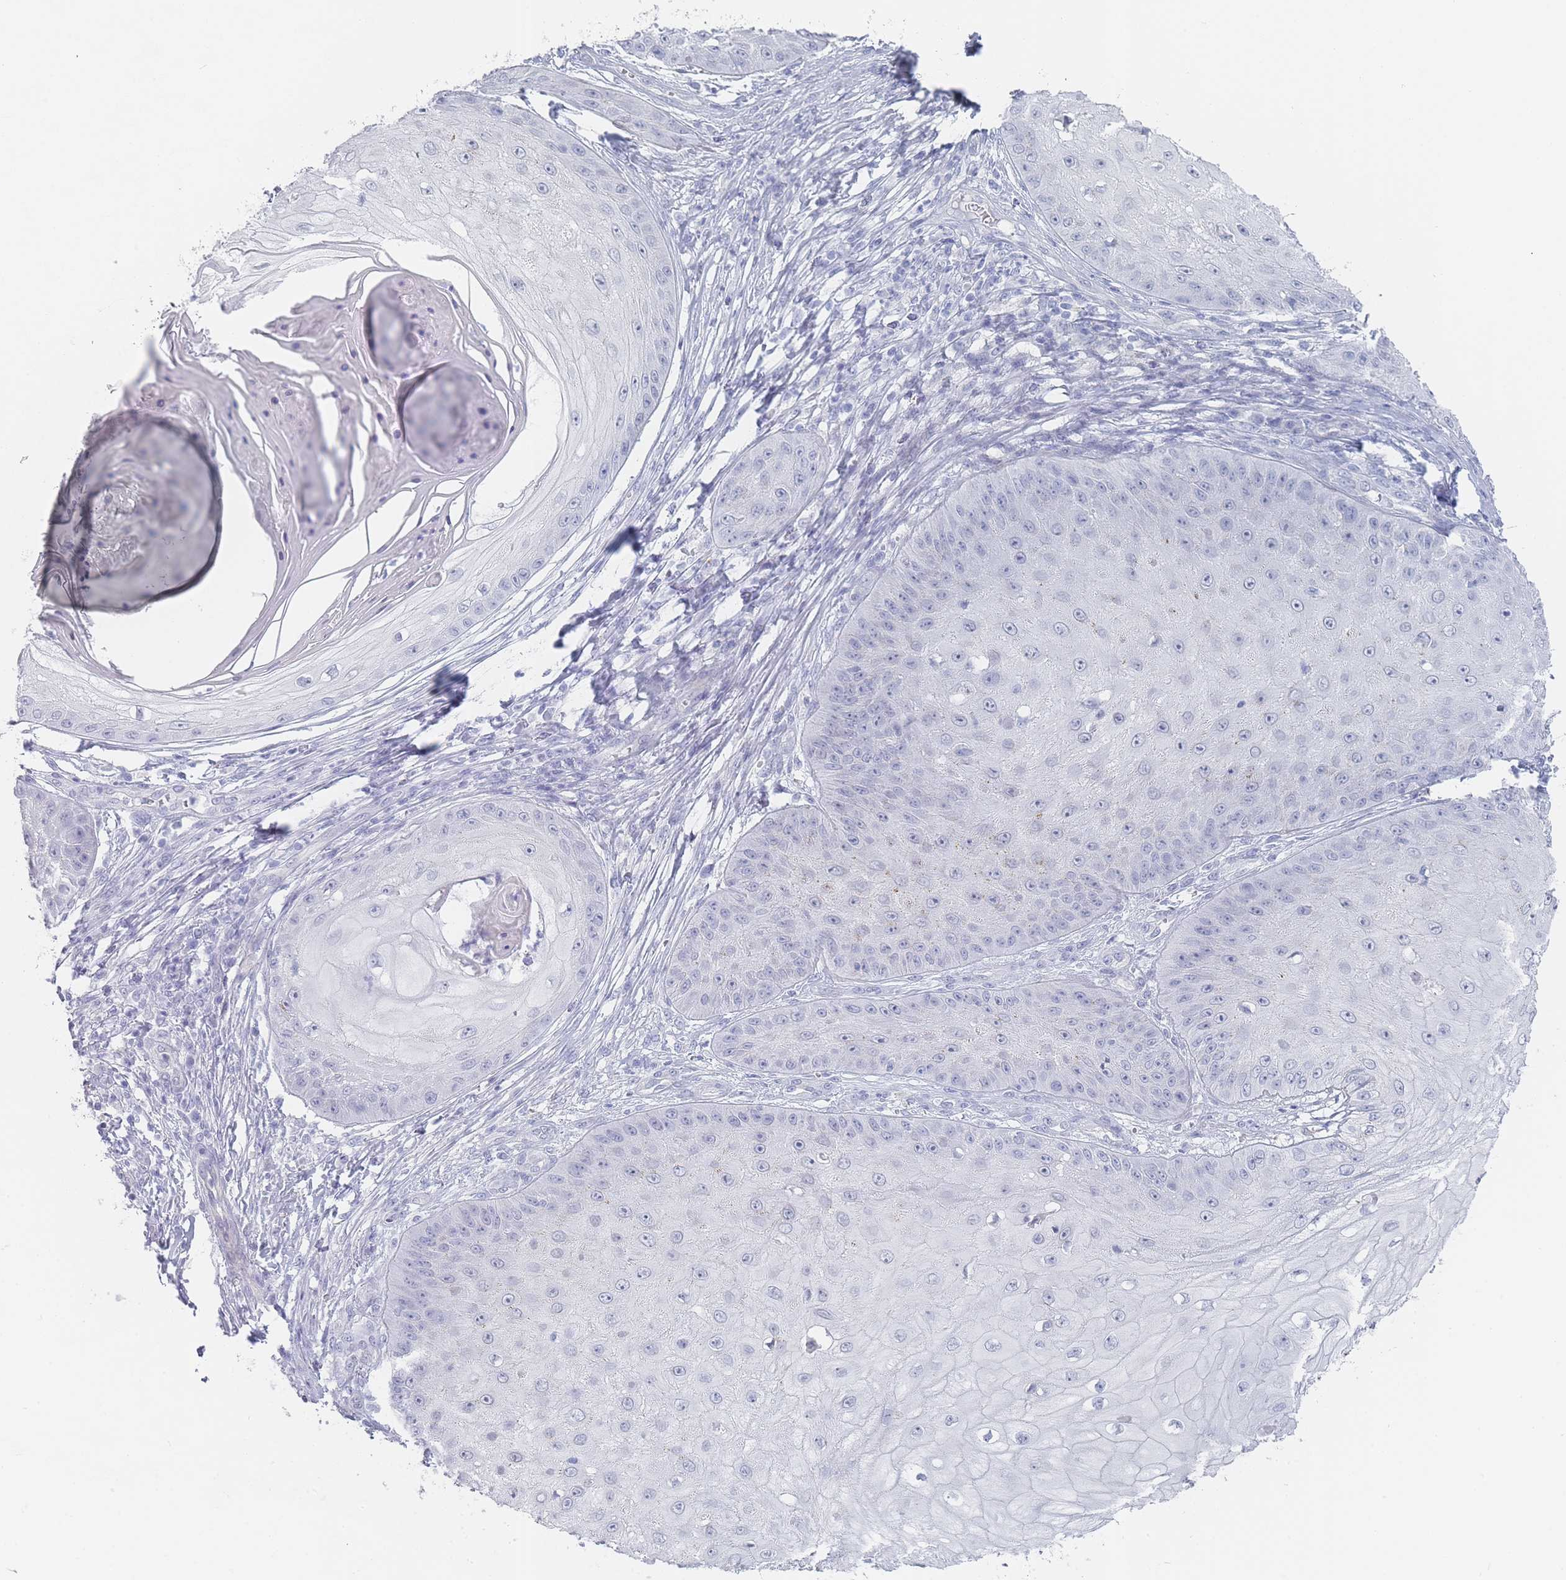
{"staining": {"intensity": "negative", "quantity": "none", "location": "none"}, "tissue": "skin cancer", "cell_type": "Tumor cells", "image_type": "cancer", "snomed": [{"axis": "morphology", "description": "Squamous cell carcinoma, NOS"}, {"axis": "topography", "description": "Skin"}], "caption": "The image reveals no staining of tumor cells in squamous cell carcinoma (skin).", "gene": "IMPG1", "patient": {"sex": "male", "age": 70}}